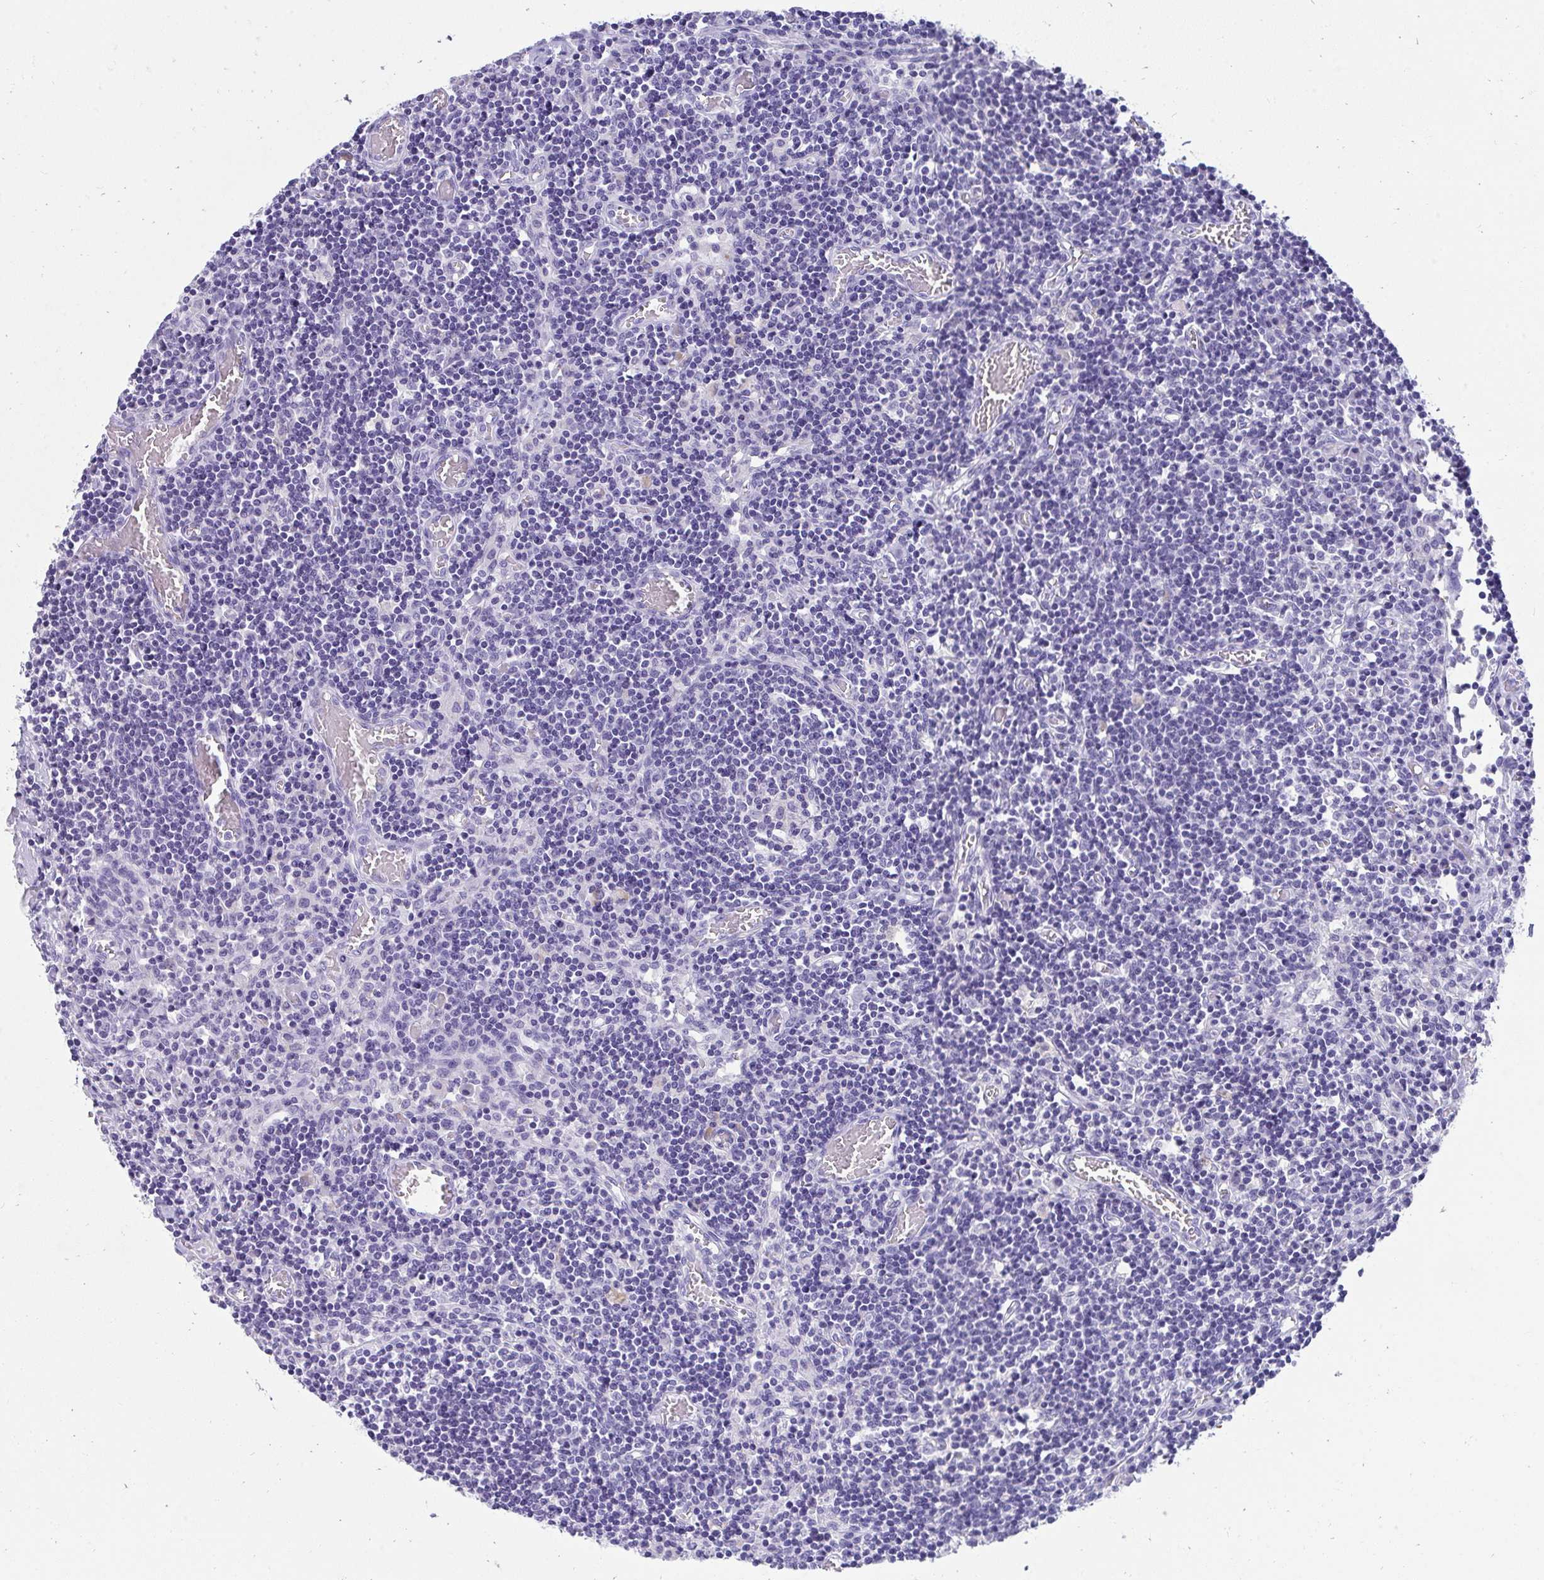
{"staining": {"intensity": "negative", "quantity": "none", "location": "none"}, "tissue": "lymph node", "cell_type": "Germinal center cells", "image_type": "normal", "snomed": [{"axis": "morphology", "description": "Normal tissue, NOS"}, {"axis": "topography", "description": "Lymph node"}], "caption": "IHC micrograph of normal human lymph node stained for a protein (brown), which shows no staining in germinal center cells. (Brightfield microscopy of DAB immunohistochemistry (IHC) at high magnification).", "gene": "SEC14L3", "patient": {"sex": "male", "age": 66}}